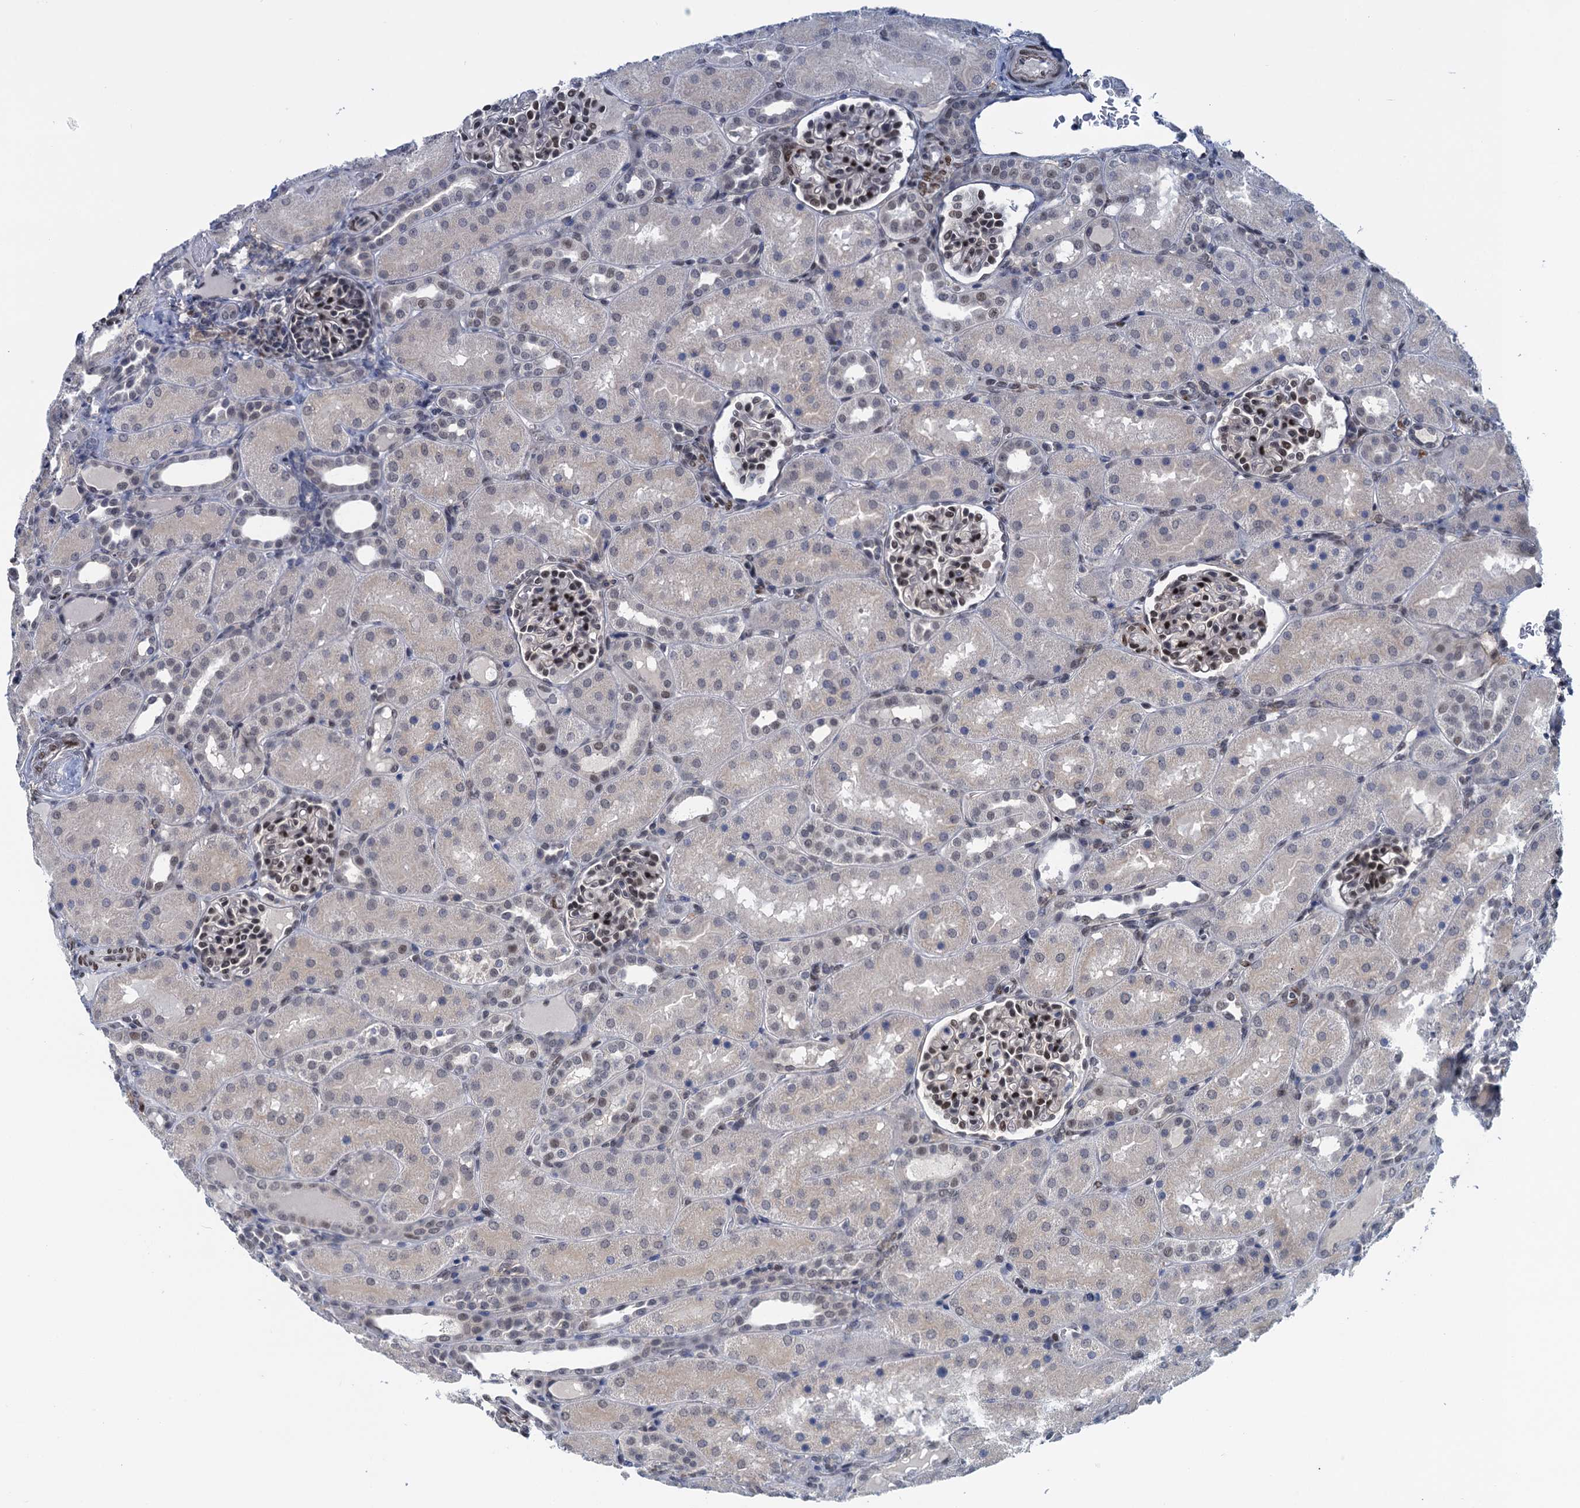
{"staining": {"intensity": "moderate", "quantity": ">75%", "location": "nuclear"}, "tissue": "kidney", "cell_type": "Cells in glomeruli", "image_type": "normal", "snomed": [{"axis": "morphology", "description": "Normal tissue, NOS"}, {"axis": "topography", "description": "Kidney"}], "caption": "Immunohistochemistry (IHC) of unremarkable human kidney shows medium levels of moderate nuclear staining in approximately >75% of cells in glomeruli. The staining was performed using DAB (3,3'-diaminobenzidine), with brown indicating positive protein expression. Nuclei are stained blue with hematoxylin.", "gene": "SAE1", "patient": {"sex": "male", "age": 1}}